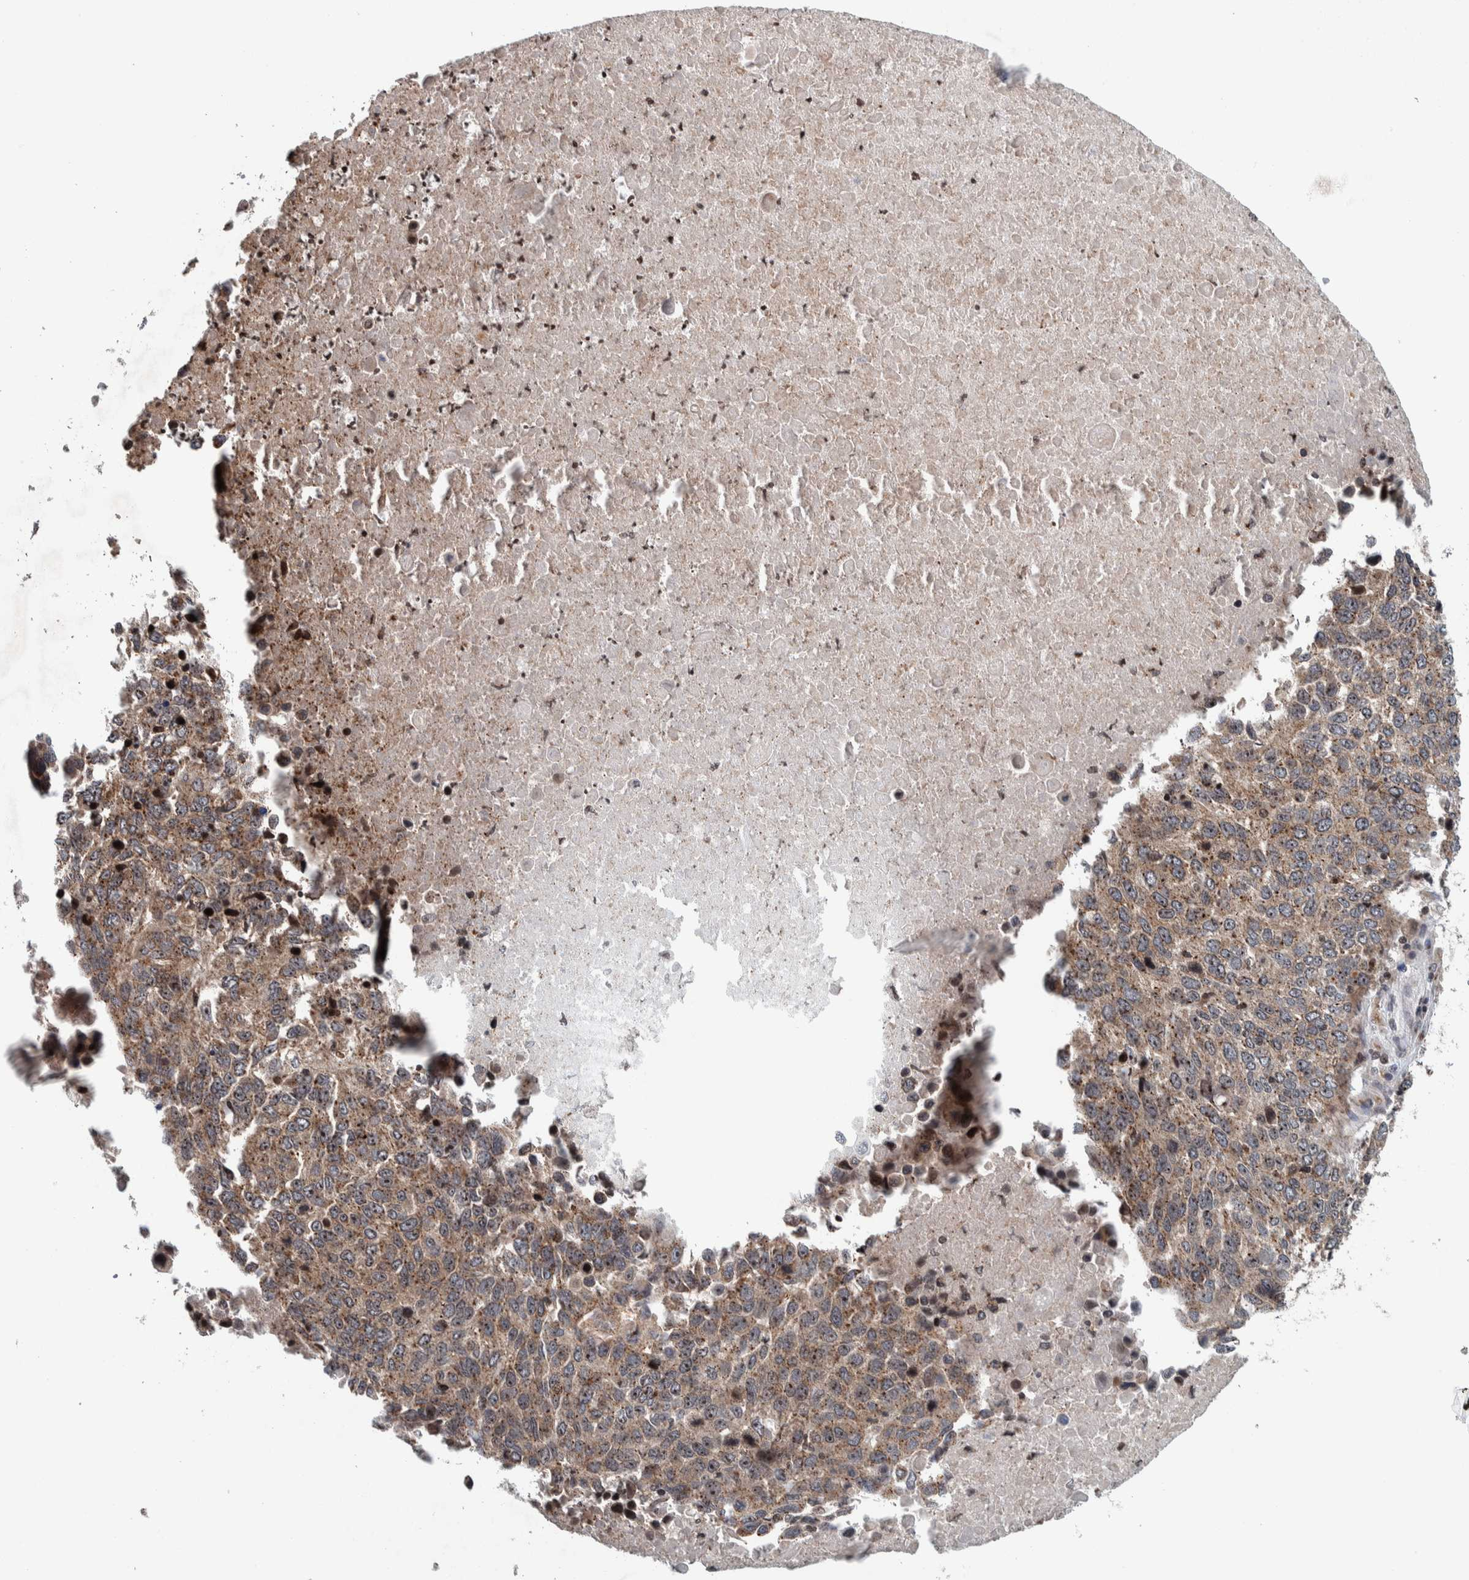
{"staining": {"intensity": "moderate", "quantity": ">75%", "location": "cytoplasmic/membranous,nuclear"}, "tissue": "lung cancer", "cell_type": "Tumor cells", "image_type": "cancer", "snomed": [{"axis": "morphology", "description": "Squamous cell carcinoma, NOS"}, {"axis": "topography", "description": "Lung"}], "caption": "Protein staining of lung cancer tissue reveals moderate cytoplasmic/membranous and nuclear expression in about >75% of tumor cells.", "gene": "CCDC182", "patient": {"sex": "male", "age": 66}}